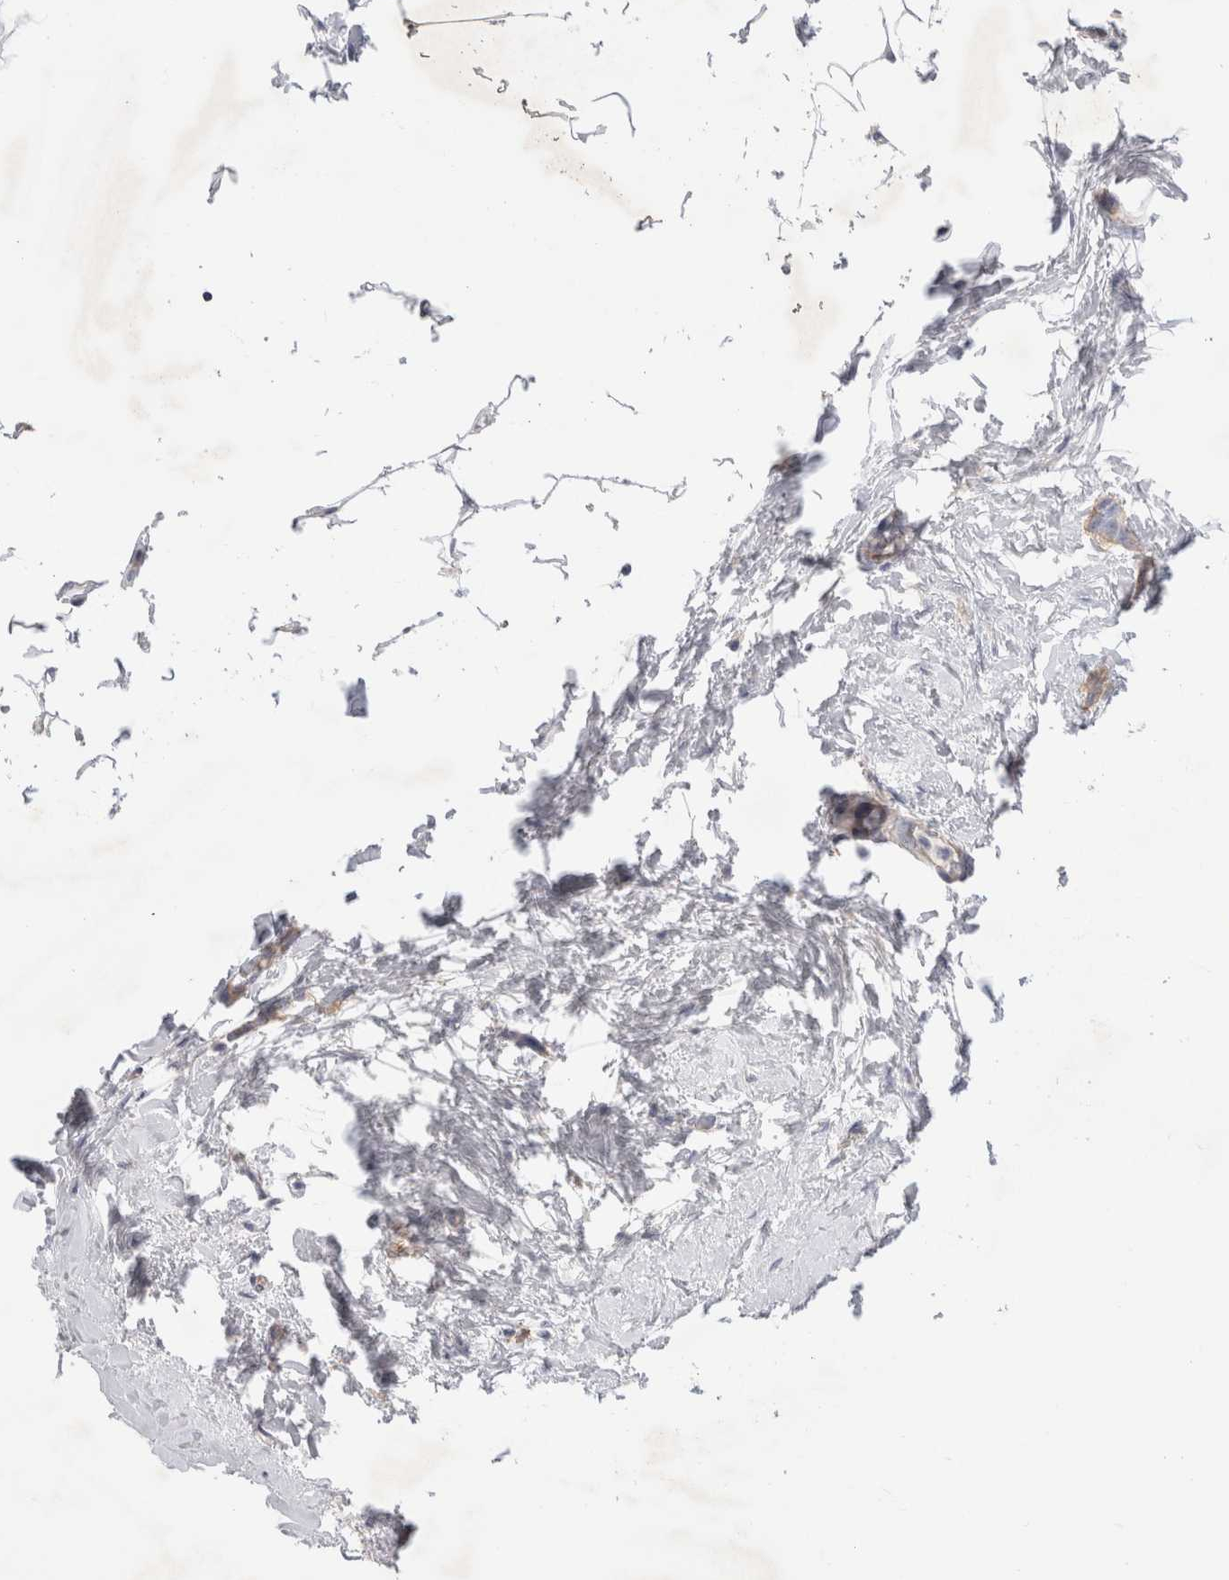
{"staining": {"intensity": "weak", "quantity": "<25%", "location": "cytoplasmic/membranous"}, "tissue": "breast cancer", "cell_type": "Tumor cells", "image_type": "cancer", "snomed": [{"axis": "morphology", "description": "Lobular carcinoma"}, {"axis": "topography", "description": "Skin"}, {"axis": "topography", "description": "Breast"}], "caption": "The image exhibits no staining of tumor cells in lobular carcinoma (breast).", "gene": "ZNF23", "patient": {"sex": "female", "age": 46}}